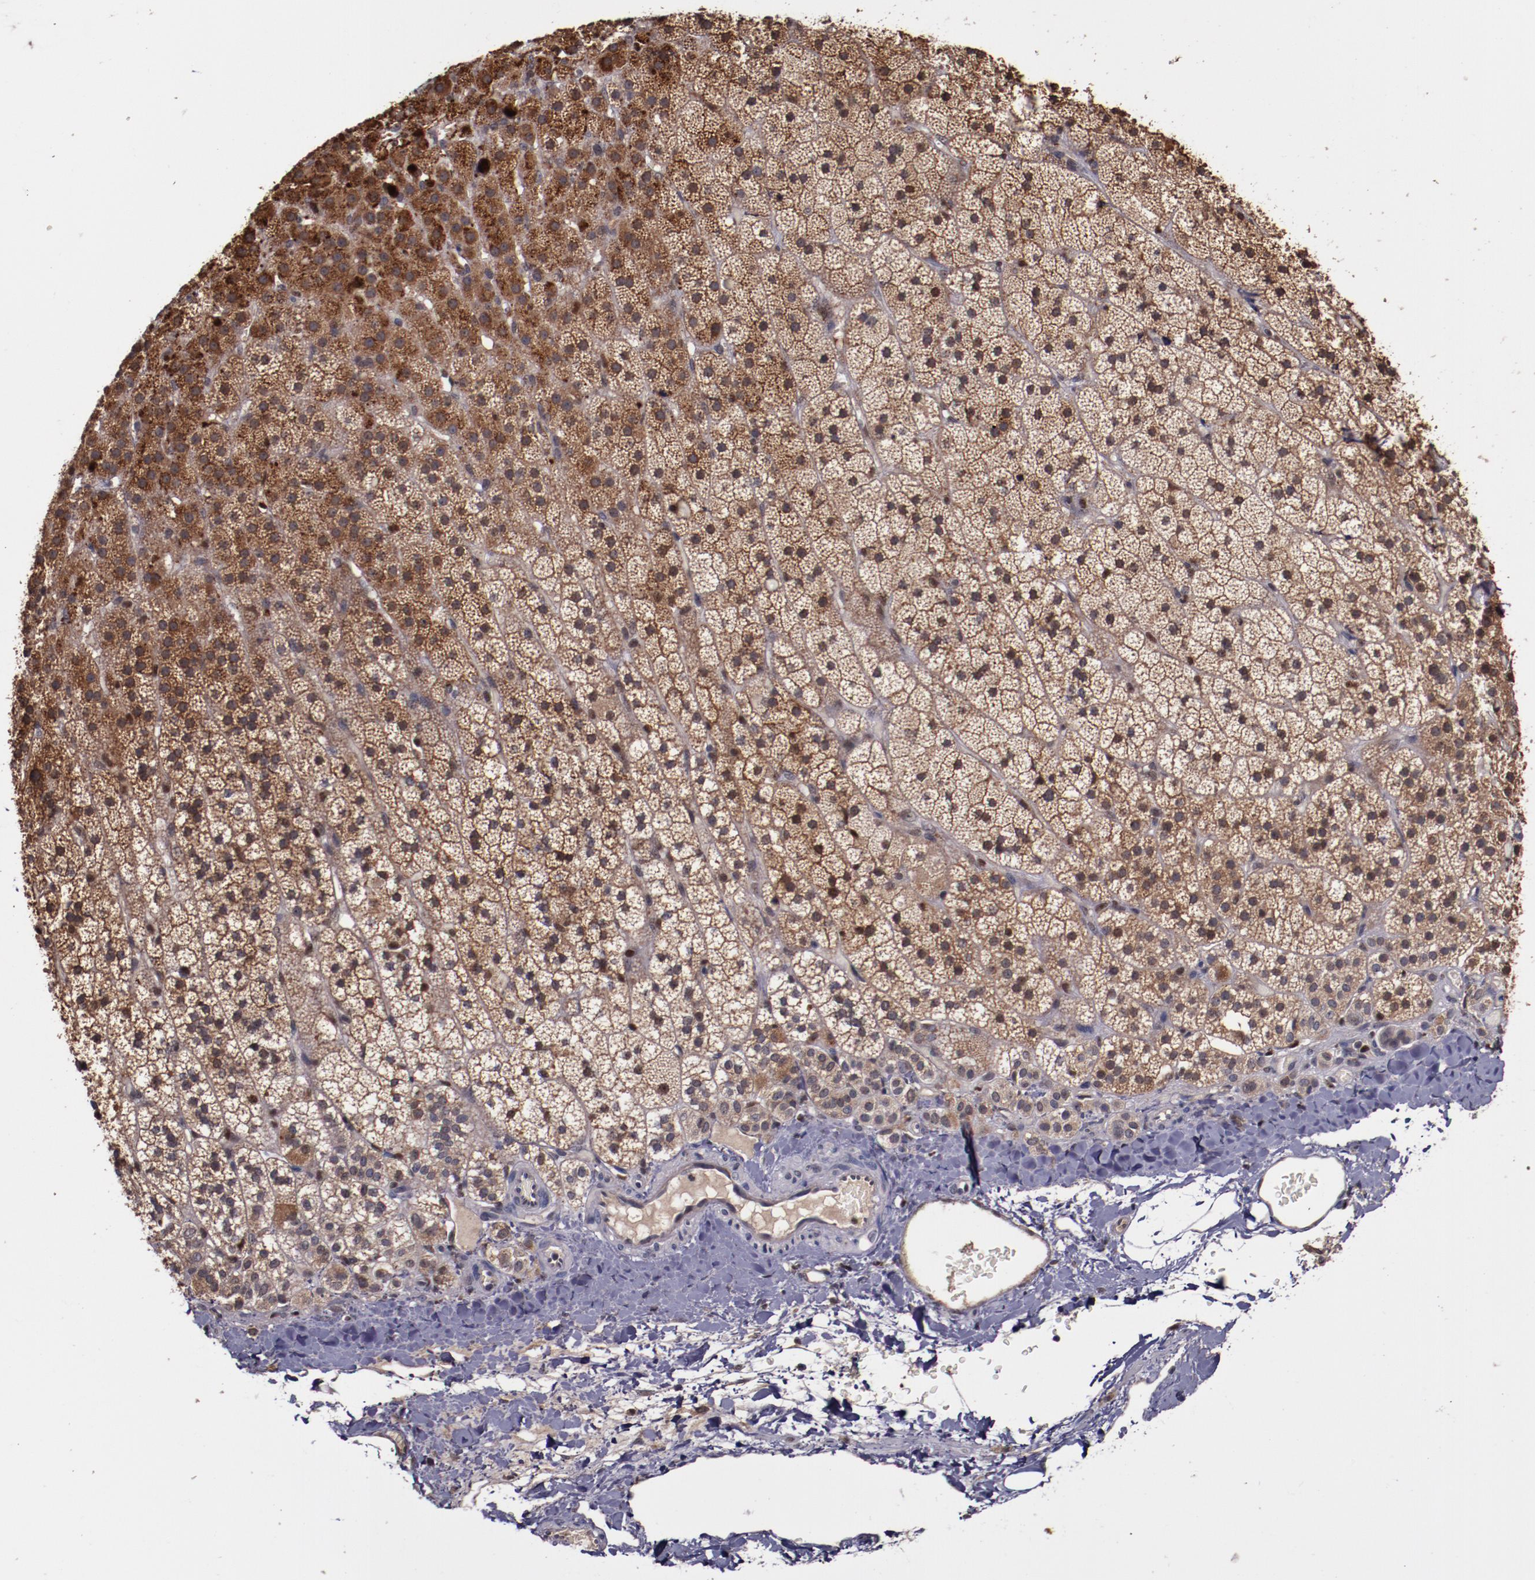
{"staining": {"intensity": "strong", "quantity": ">75%", "location": "cytoplasmic/membranous"}, "tissue": "adrenal gland", "cell_type": "Glandular cells", "image_type": "normal", "snomed": [{"axis": "morphology", "description": "Normal tissue, NOS"}, {"axis": "topography", "description": "Adrenal gland"}], "caption": "Glandular cells reveal high levels of strong cytoplasmic/membranous staining in approximately >75% of cells in benign adrenal gland. The staining is performed using DAB brown chromogen to label protein expression. The nuclei are counter-stained blue using hematoxylin.", "gene": "CHEK2", "patient": {"sex": "male", "age": 35}}